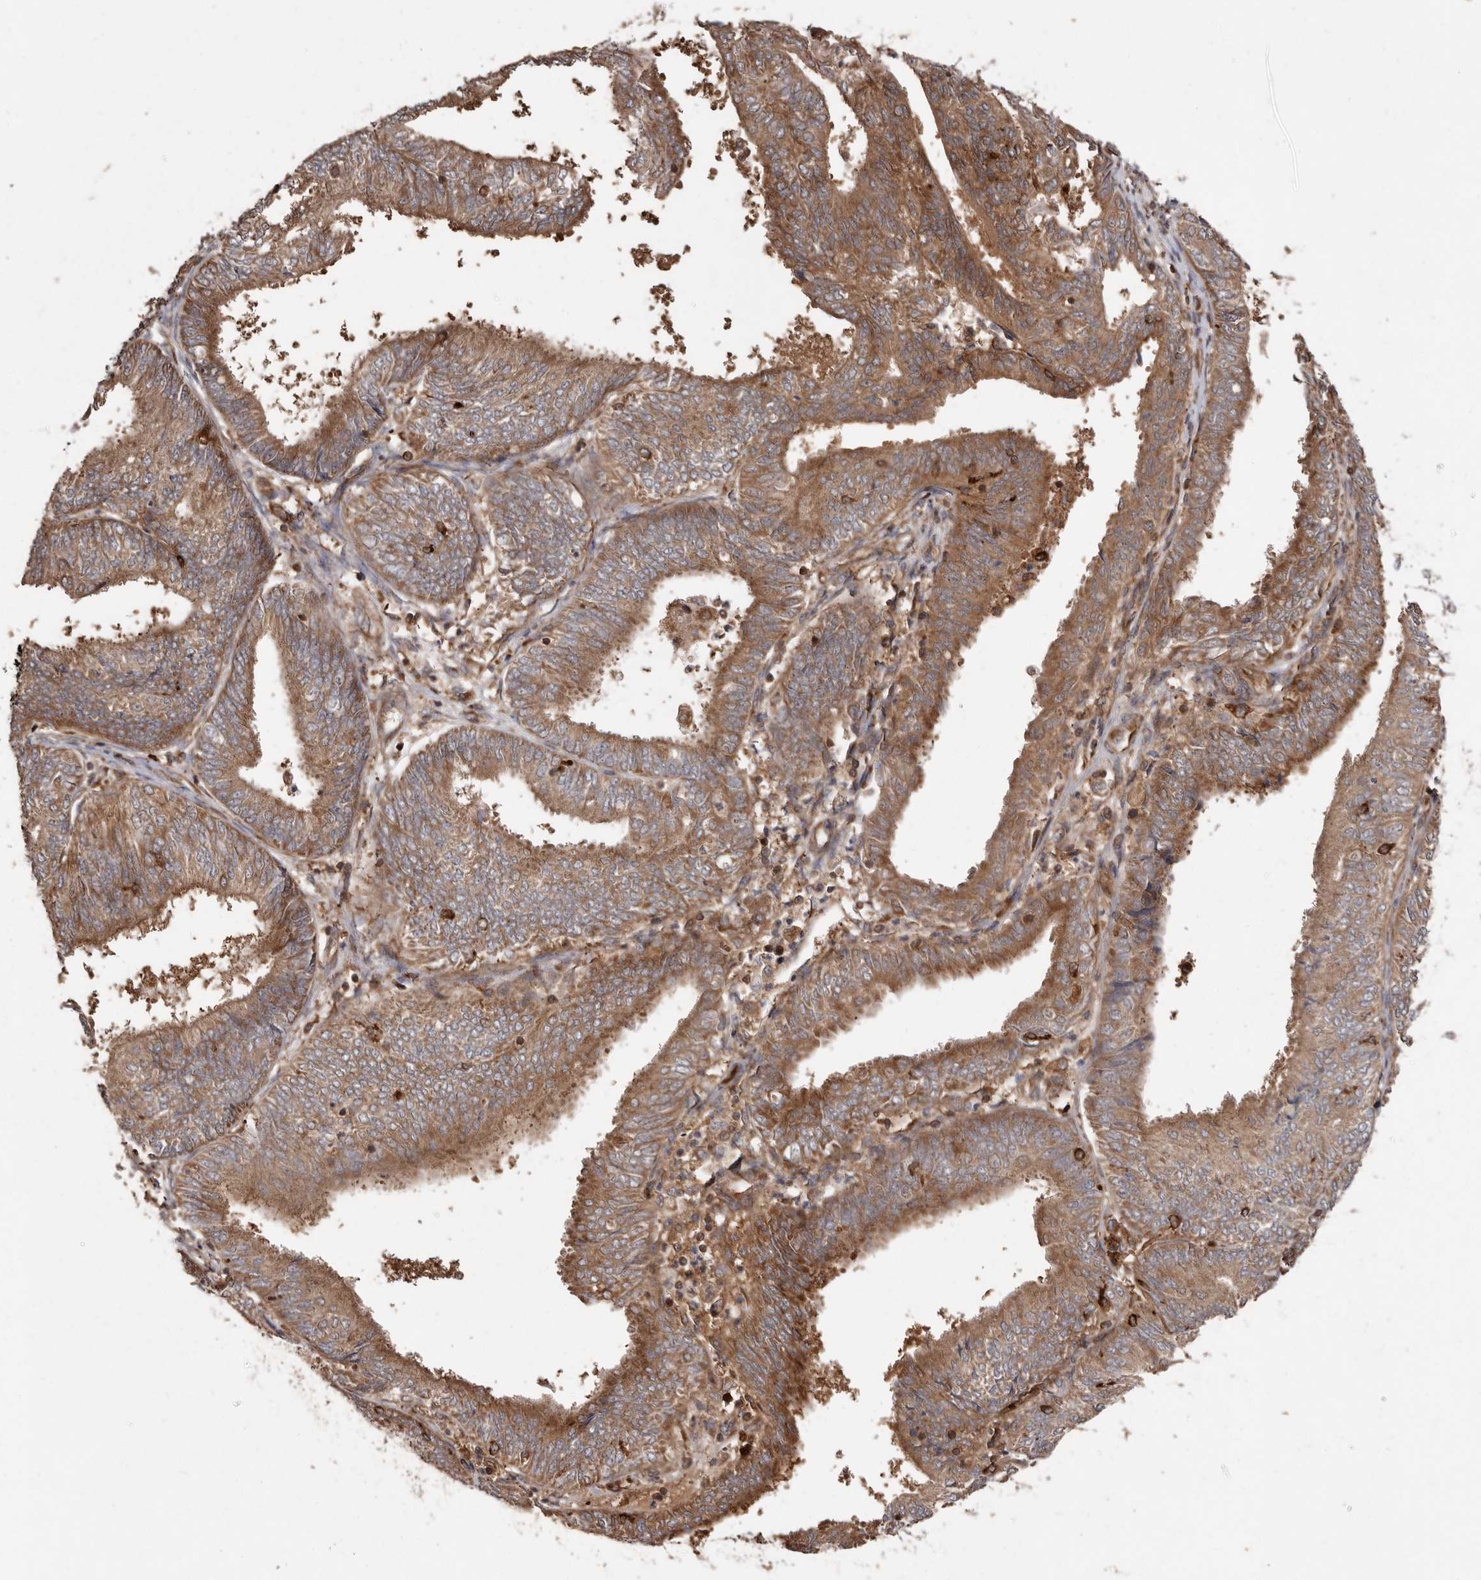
{"staining": {"intensity": "moderate", "quantity": ">75%", "location": "cytoplasmic/membranous"}, "tissue": "endometrial cancer", "cell_type": "Tumor cells", "image_type": "cancer", "snomed": [{"axis": "morphology", "description": "Adenocarcinoma, NOS"}, {"axis": "topography", "description": "Endometrium"}], "caption": "Endometrial adenocarcinoma was stained to show a protein in brown. There is medium levels of moderate cytoplasmic/membranous staining in approximately >75% of tumor cells.", "gene": "FLAD1", "patient": {"sex": "female", "age": 58}}